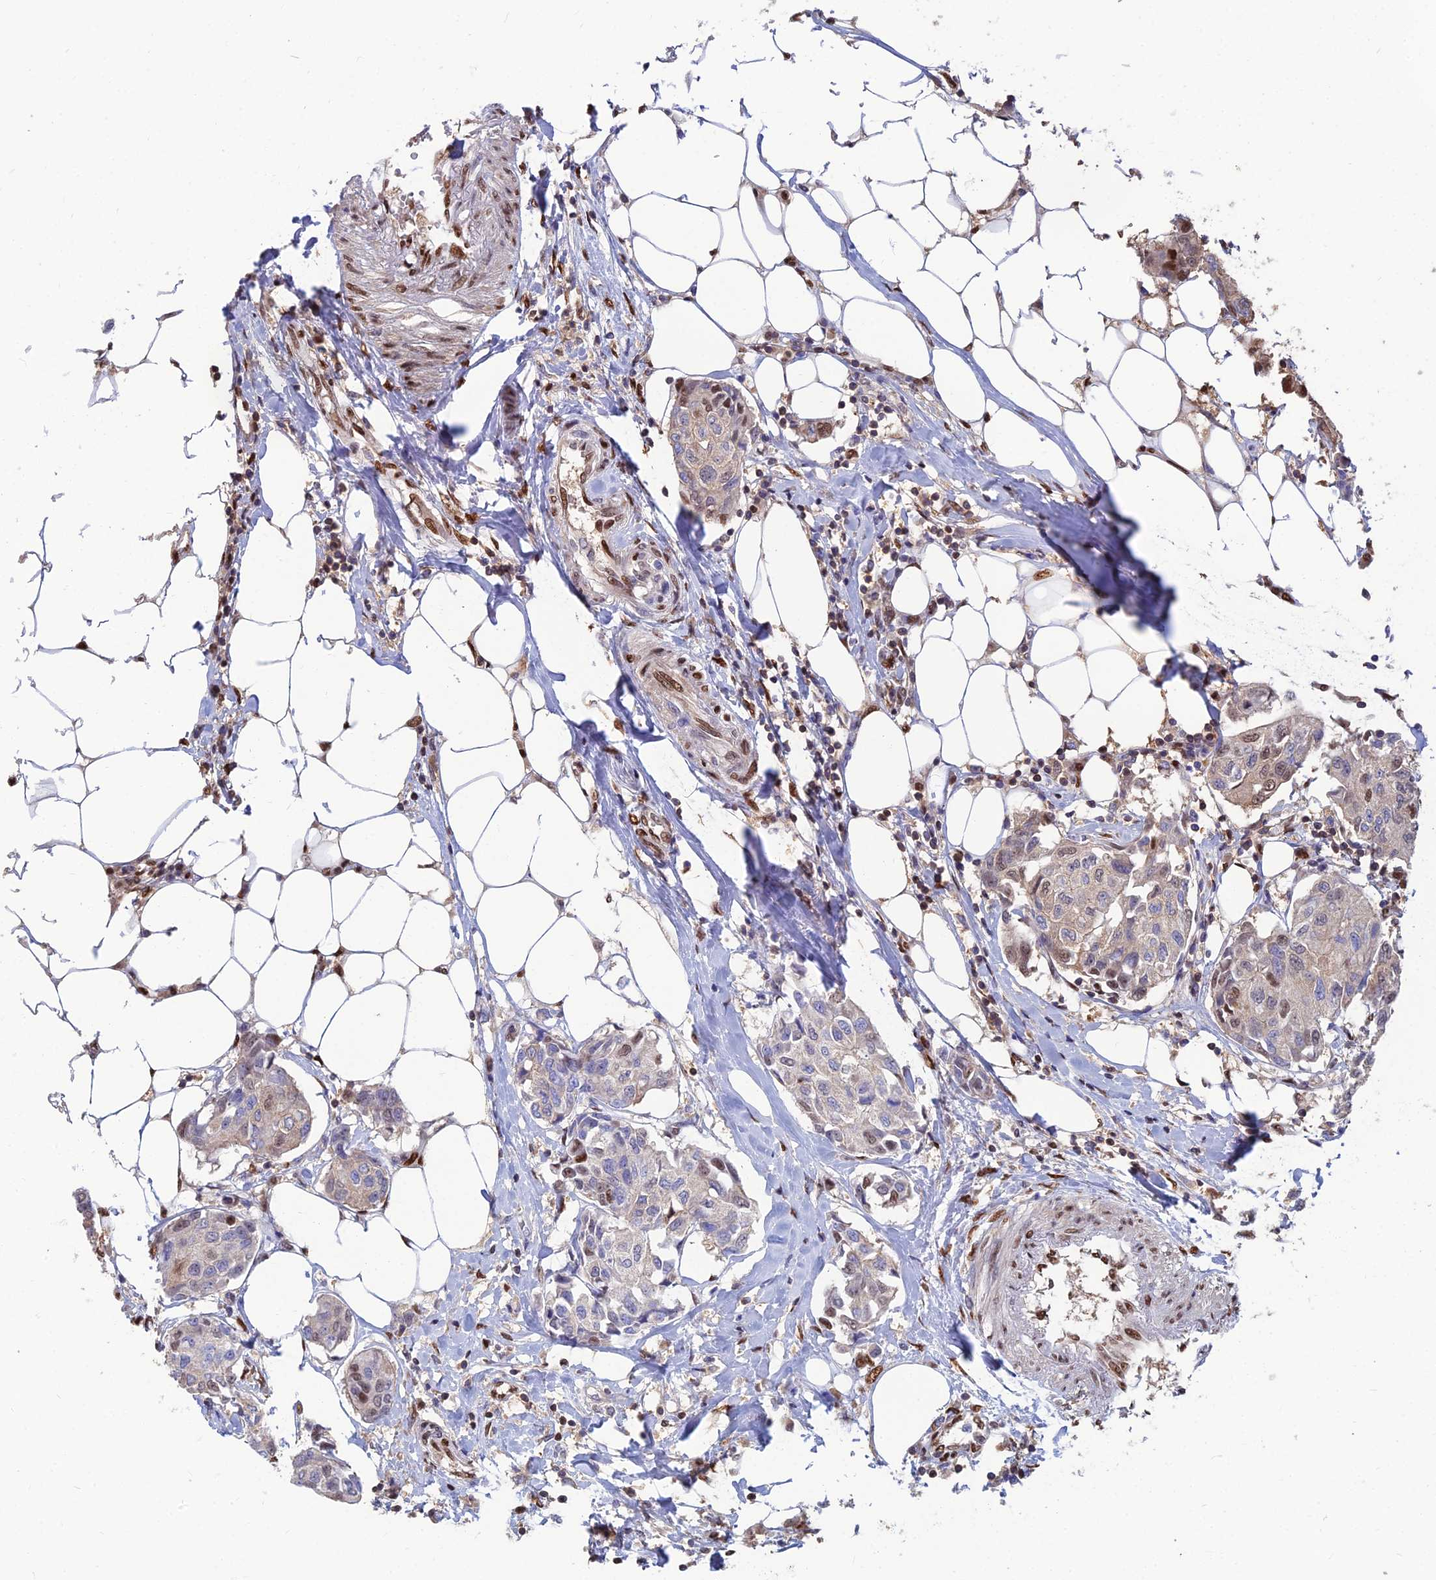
{"staining": {"intensity": "moderate", "quantity": "<25%", "location": "nuclear"}, "tissue": "breast cancer", "cell_type": "Tumor cells", "image_type": "cancer", "snomed": [{"axis": "morphology", "description": "Duct carcinoma"}, {"axis": "topography", "description": "Breast"}], "caption": "Human breast cancer stained with a brown dye exhibits moderate nuclear positive expression in approximately <25% of tumor cells.", "gene": "DNPEP", "patient": {"sex": "female", "age": 80}}